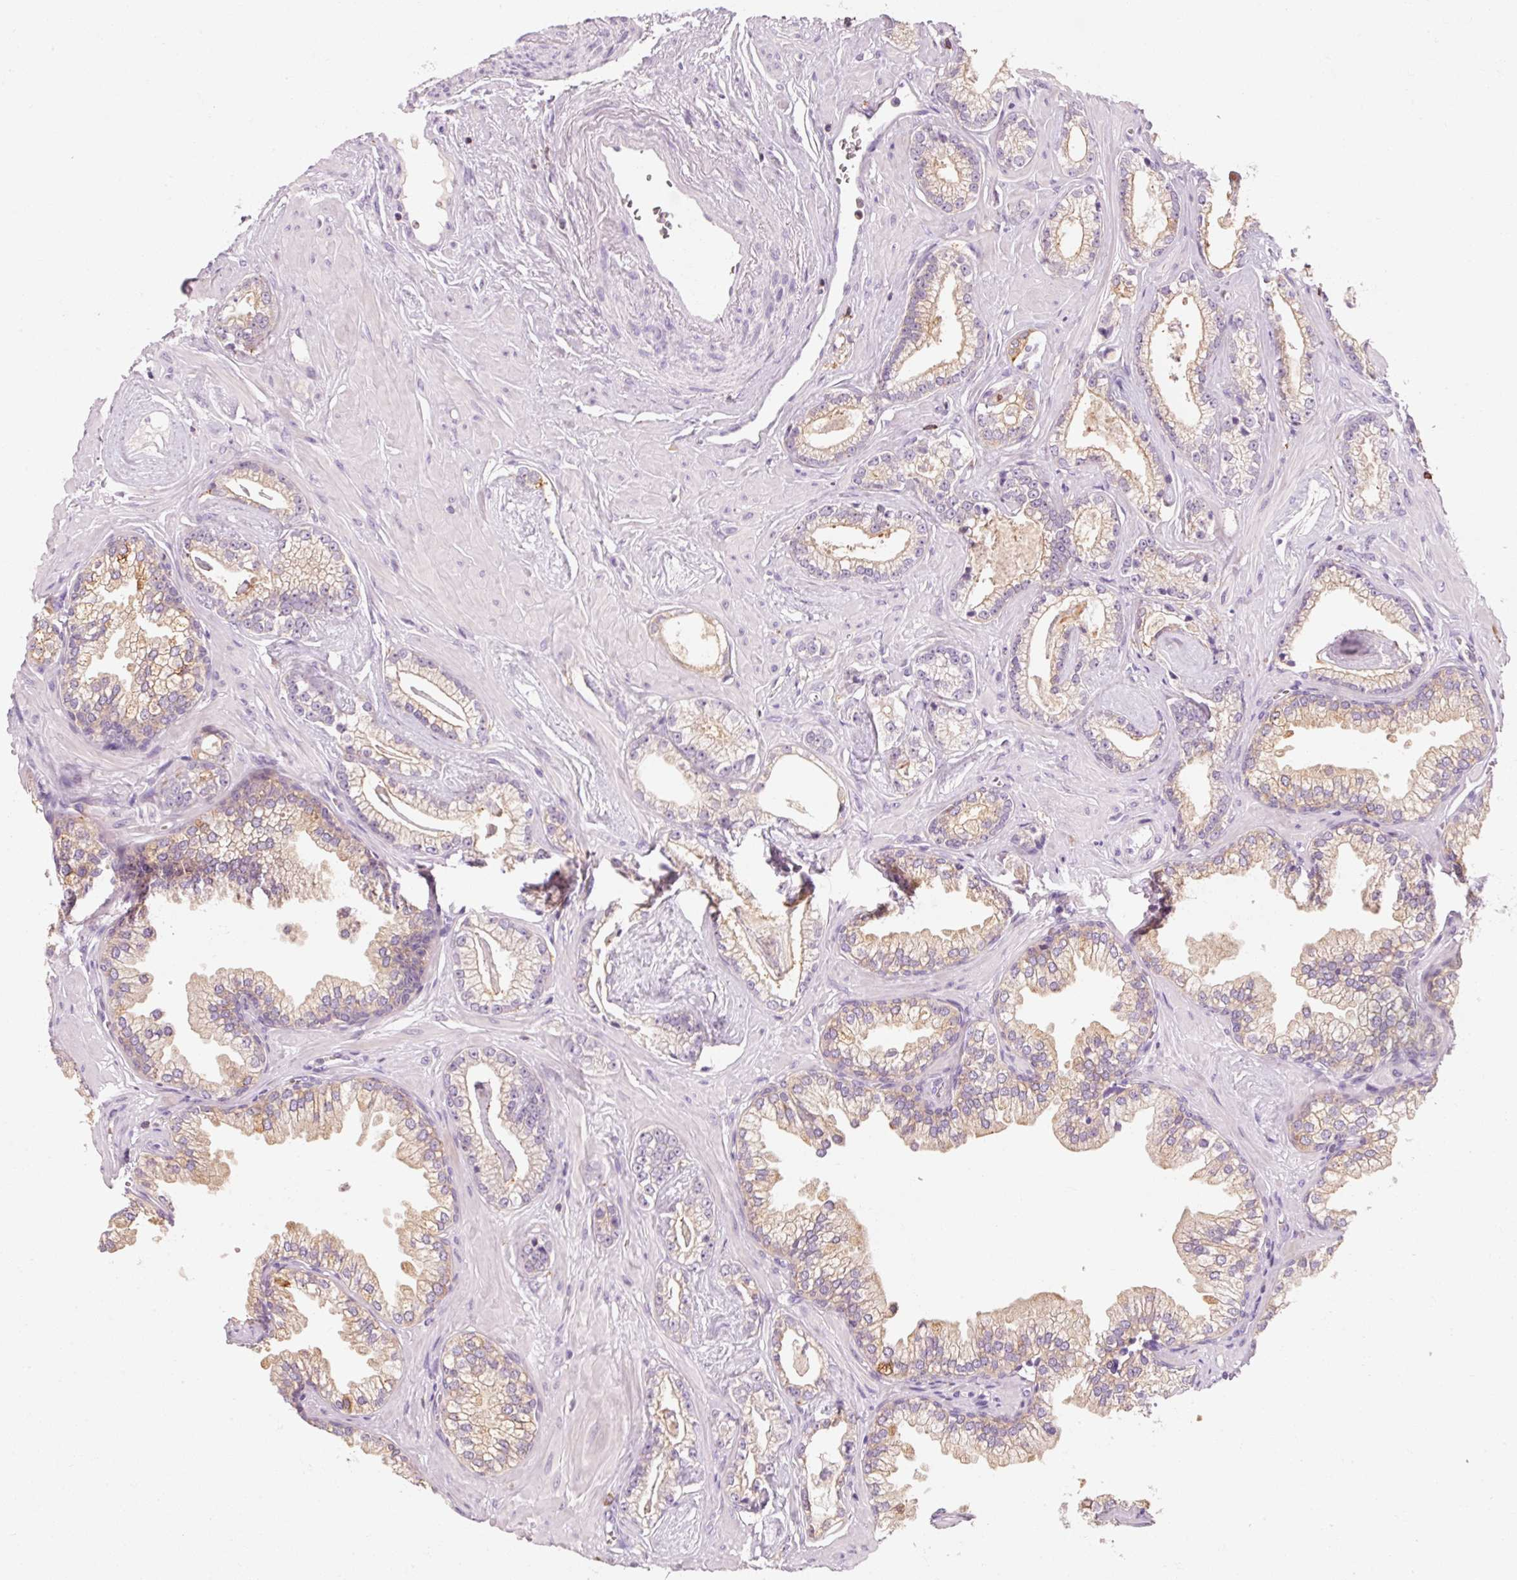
{"staining": {"intensity": "weak", "quantity": "25%-75%", "location": "cytoplasmic/membranous"}, "tissue": "prostate cancer", "cell_type": "Tumor cells", "image_type": "cancer", "snomed": [{"axis": "morphology", "description": "Adenocarcinoma, Low grade"}, {"axis": "topography", "description": "Prostate"}], "caption": "Prostate cancer (low-grade adenocarcinoma) stained with a protein marker reveals weak staining in tumor cells.", "gene": "OR8K1", "patient": {"sex": "male", "age": 60}}